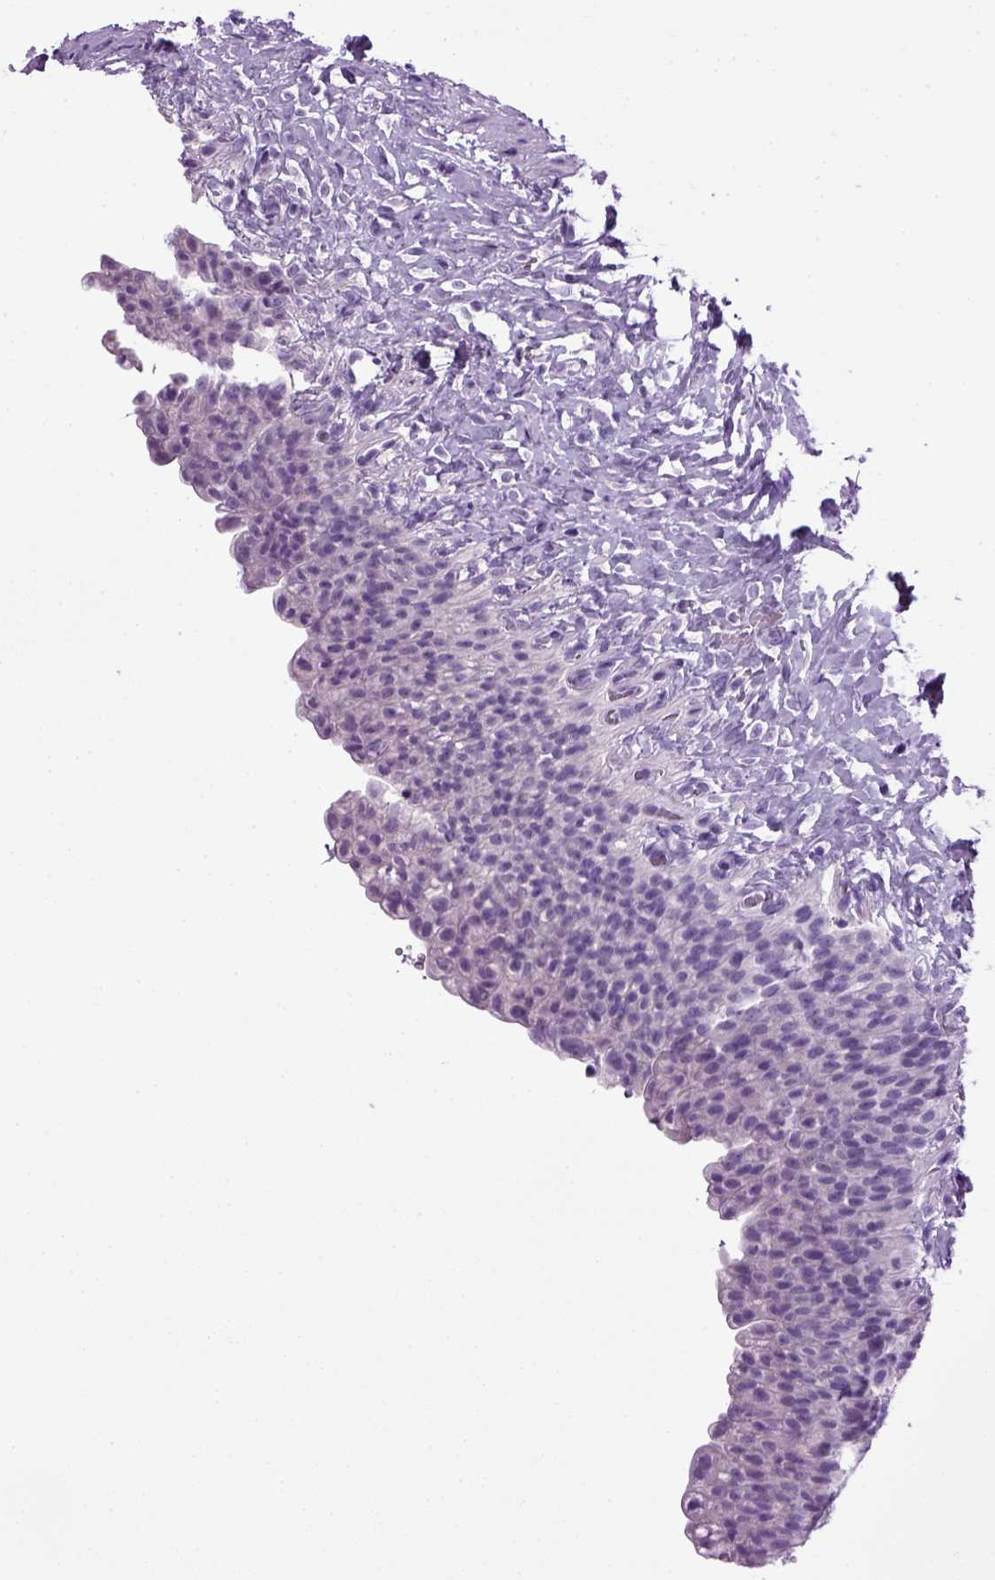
{"staining": {"intensity": "negative", "quantity": "none", "location": "none"}, "tissue": "urinary bladder", "cell_type": "Urothelial cells", "image_type": "normal", "snomed": [{"axis": "morphology", "description": "Normal tissue, NOS"}, {"axis": "topography", "description": "Urinary bladder"}, {"axis": "topography", "description": "Prostate"}], "caption": "Immunohistochemical staining of normal human urinary bladder shows no significant staining in urothelial cells.", "gene": "HMCN2", "patient": {"sex": "male", "age": 76}}